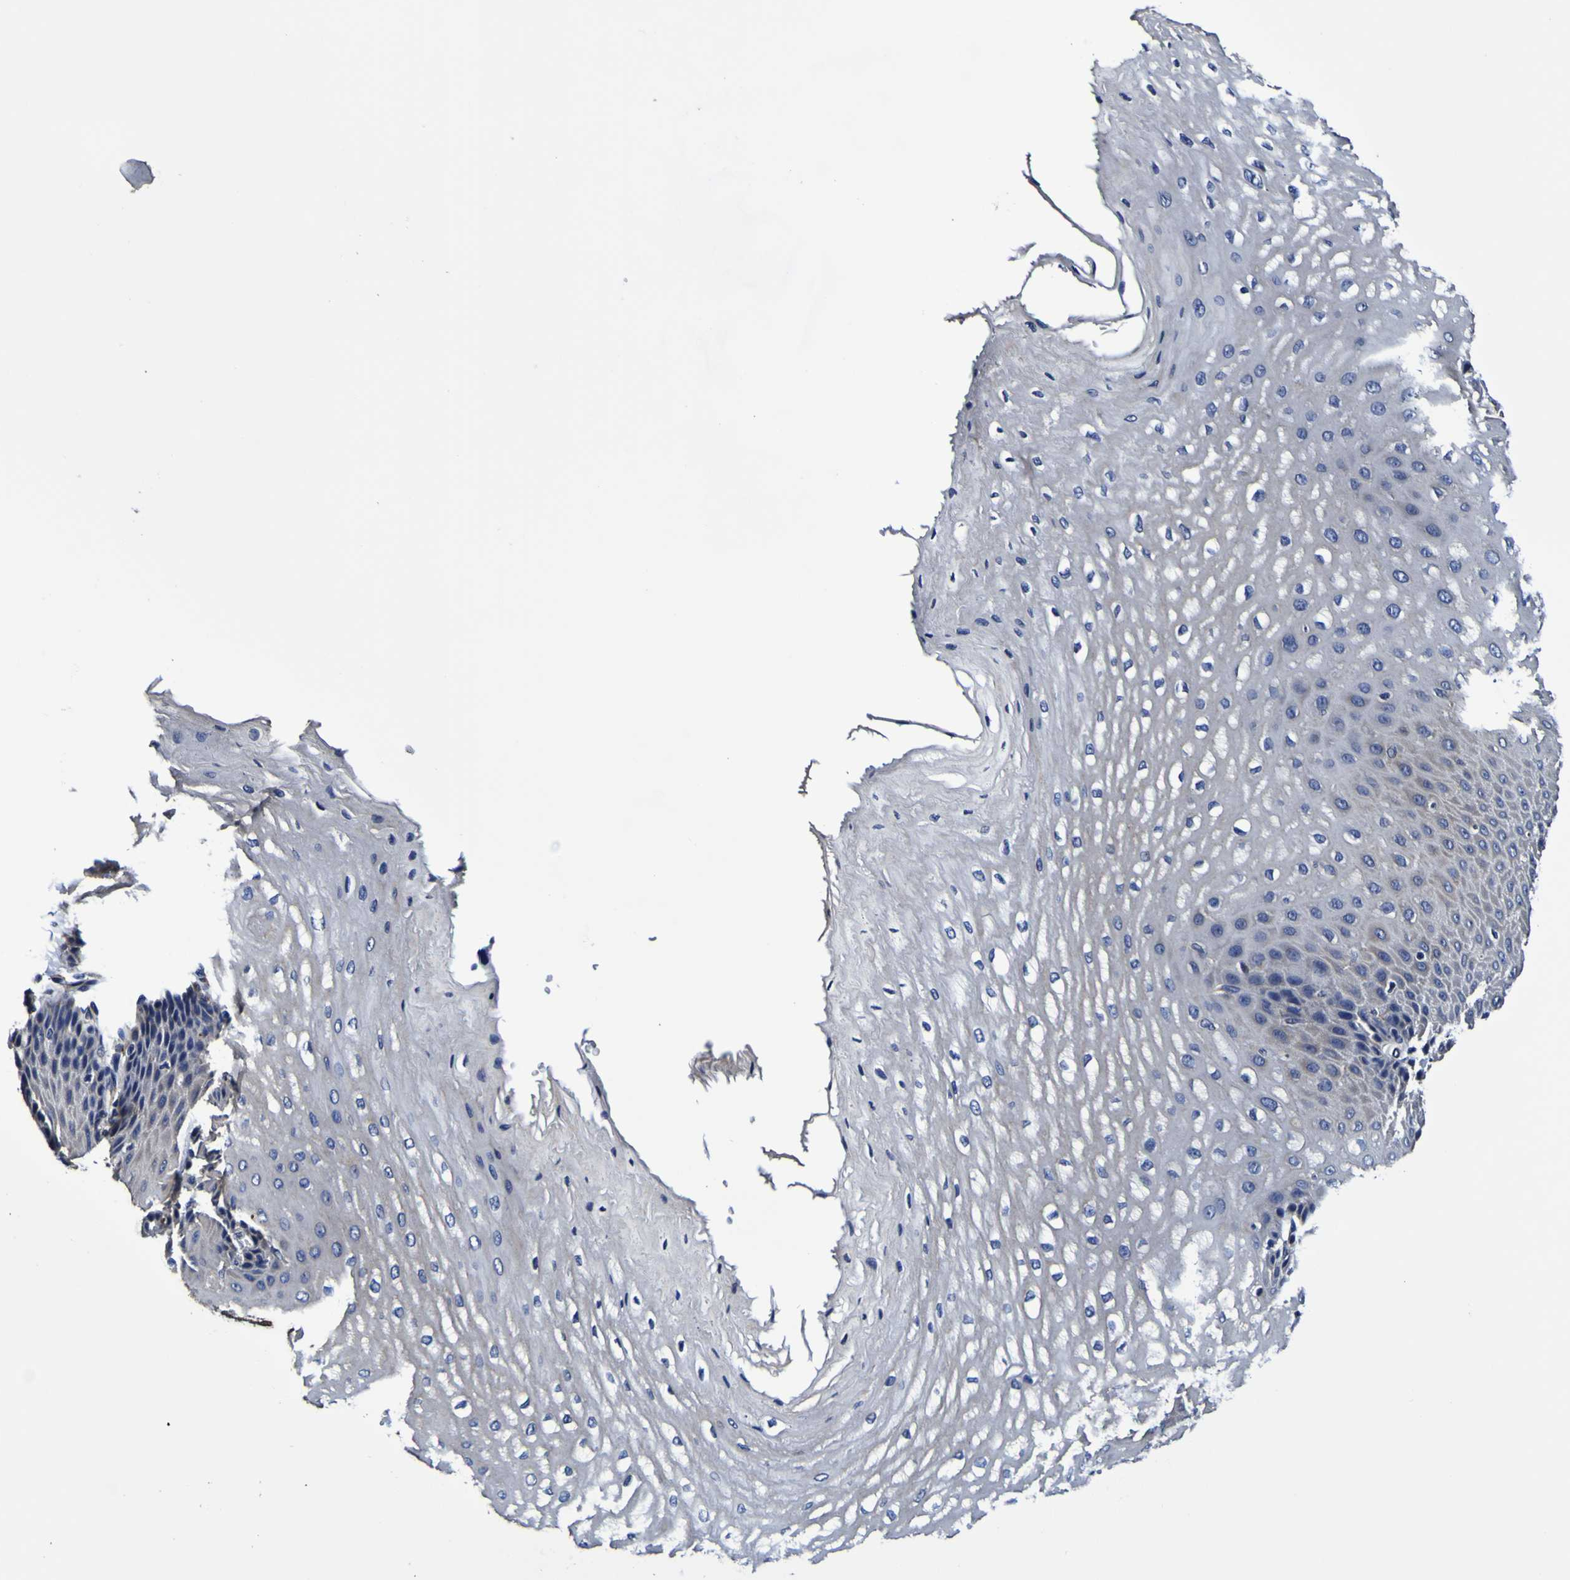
{"staining": {"intensity": "negative", "quantity": "none", "location": "none"}, "tissue": "esophagus", "cell_type": "Squamous epithelial cells", "image_type": "normal", "snomed": [{"axis": "morphology", "description": "Normal tissue, NOS"}, {"axis": "topography", "description": "Esophagus"}], "caption": "The image shows no significant positivity in squamous epithelial cells of esophagus.", "gene": "GPX1", "patient": {"sex": "male", "age": 54}}